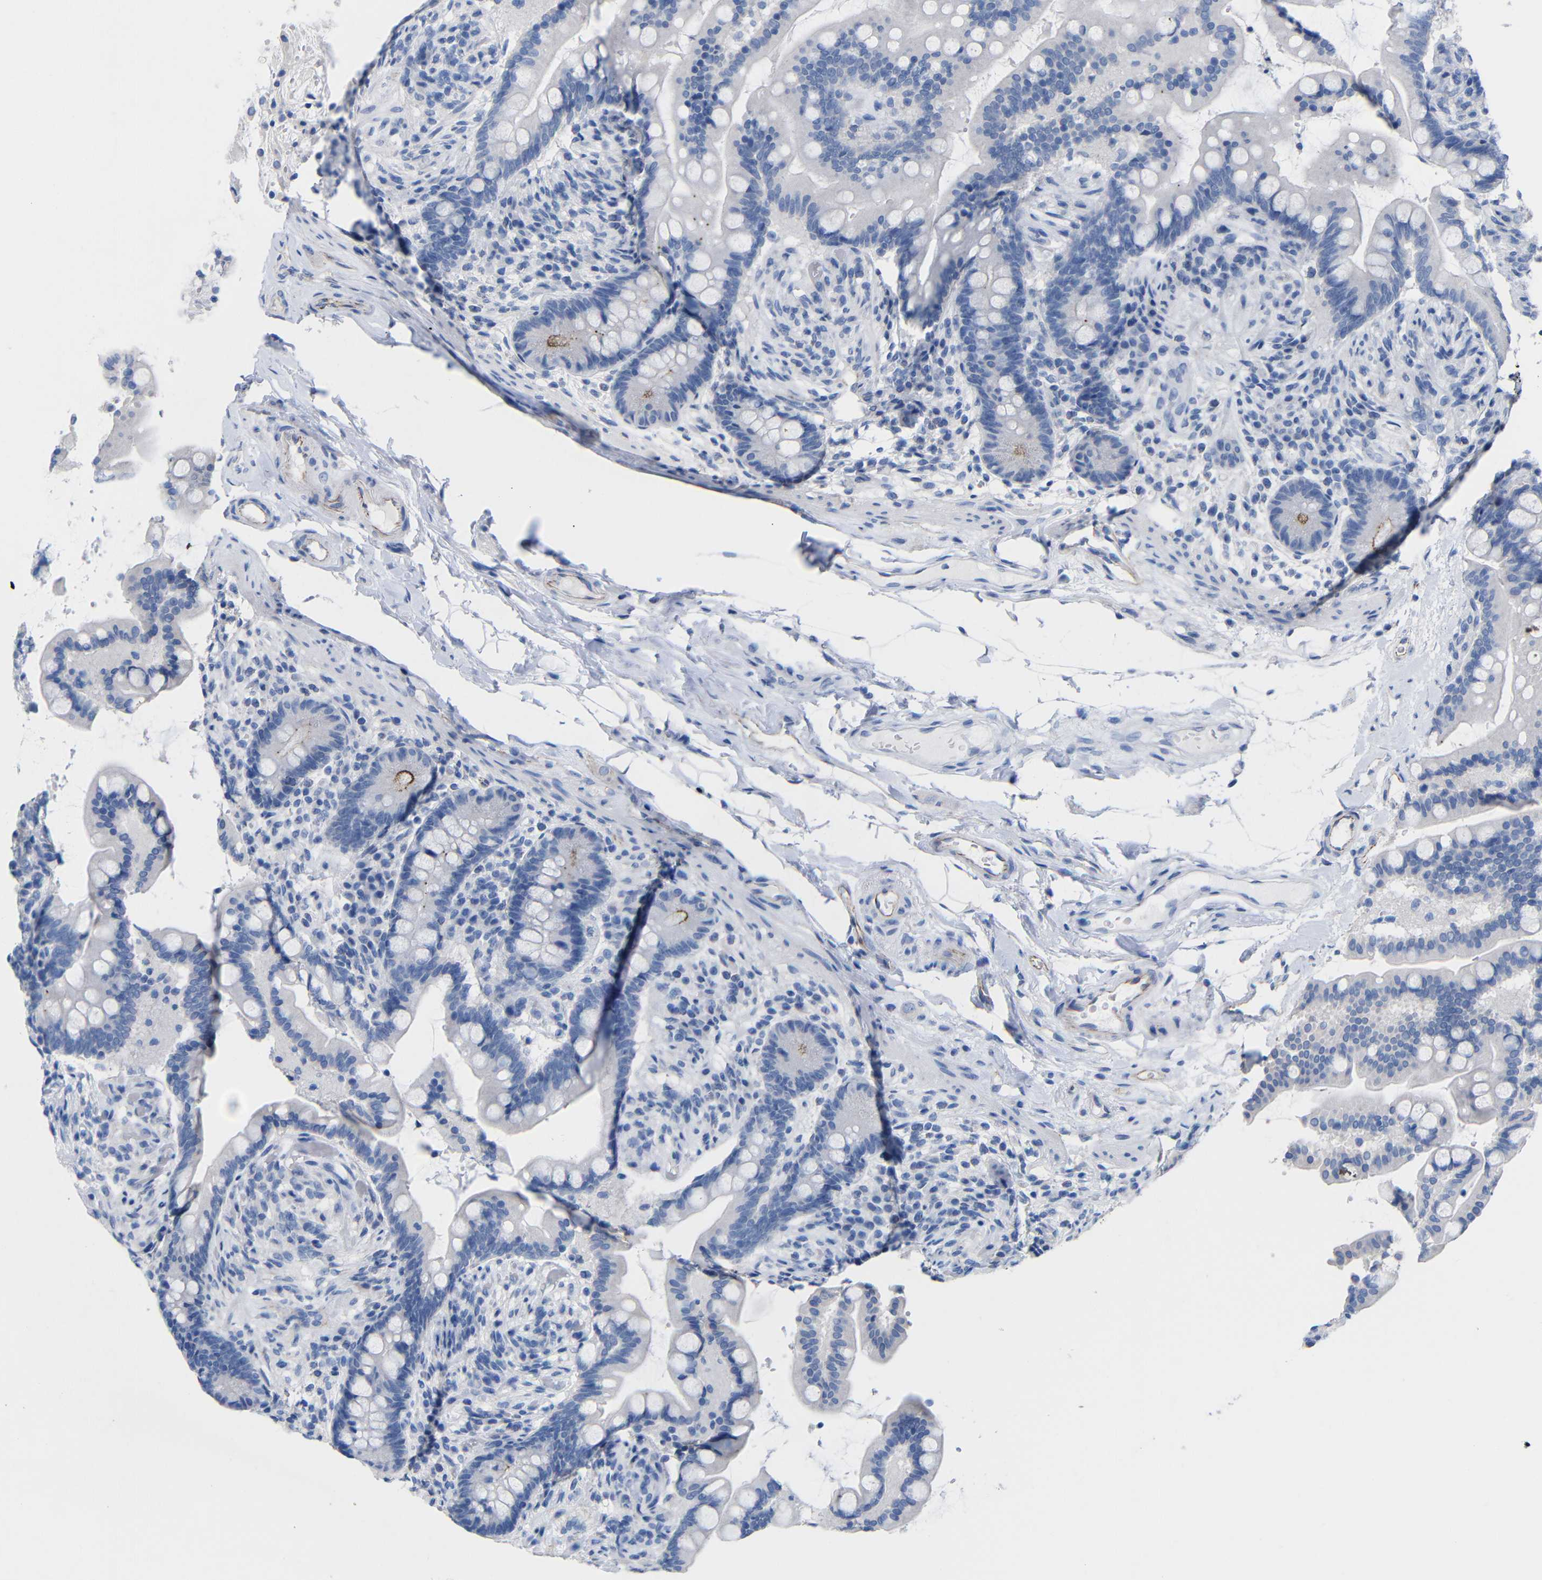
{"staining": {"intensity": "weak", "quantity": ">75%", "location": "cytoplasmic/membranous"}, "tissue": "colon", "cell_type": "Endothelial cells", "image_type": "normal", "snomed": [{"axis": "morphology", "description": "Normal tissue, NOS"}, {"axis": "topography", "description": "Colon"}], "caption": "Immunohistochemistry of benign human colon demonstrates low levels of weak cytoplasmic/membranous positivity in about >75% of endothelial cells. (DAB (3,3'-diaminobenzidine) IHC, brown staining for protein, blue staining for nuclei).", "gene": "CGNL1", "patient": {"sex": "male", "age": 73}}